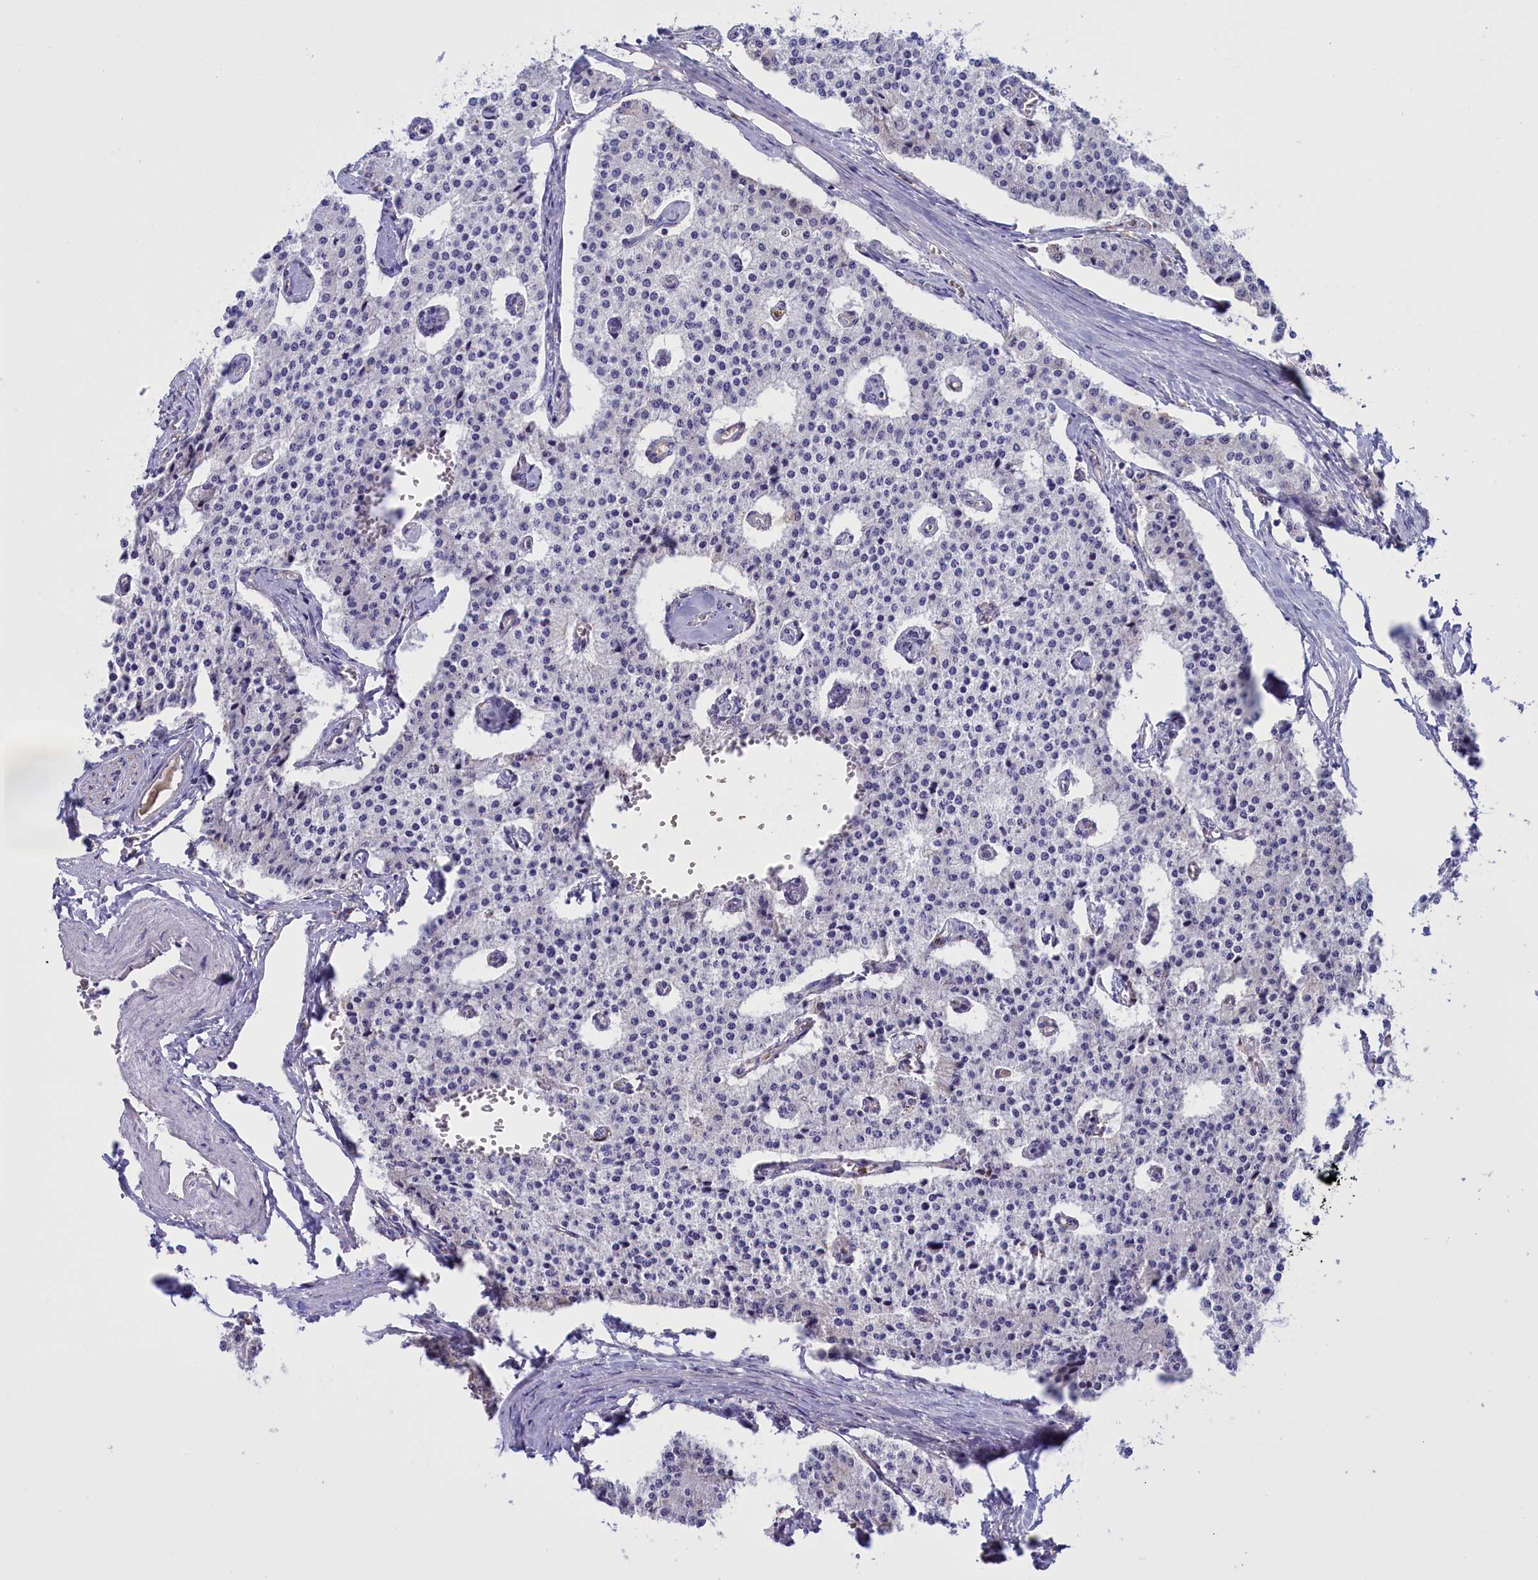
{"staining": {"intensity": "negative", "quantity": "none", "location": "none"}, "tissue": "carcinoid", "cell_type": "Tumor cells", "image_type": "cancer", "snomed": [{"axis": "morphology", "description": "Carcinoid, malignant, NOS"}, {"axis": "topography", "description": "Colon"}], "caption": "Immunohistochemistry (IHC) histopathology image of neoplastic tissue: malignant carcinoid stained with DAB (3,3'-diaminobenzidine) demonstrates no significant protein positivity in tumor cells. (Stains: DAB (3,3'-diaminobenzidine) IHC with hematoxylin counter stain, Microscopy: brightfield microscopy at high magnification).", "gene": "FAM149B1", "patient": {"sex": "female", "age": 52}}